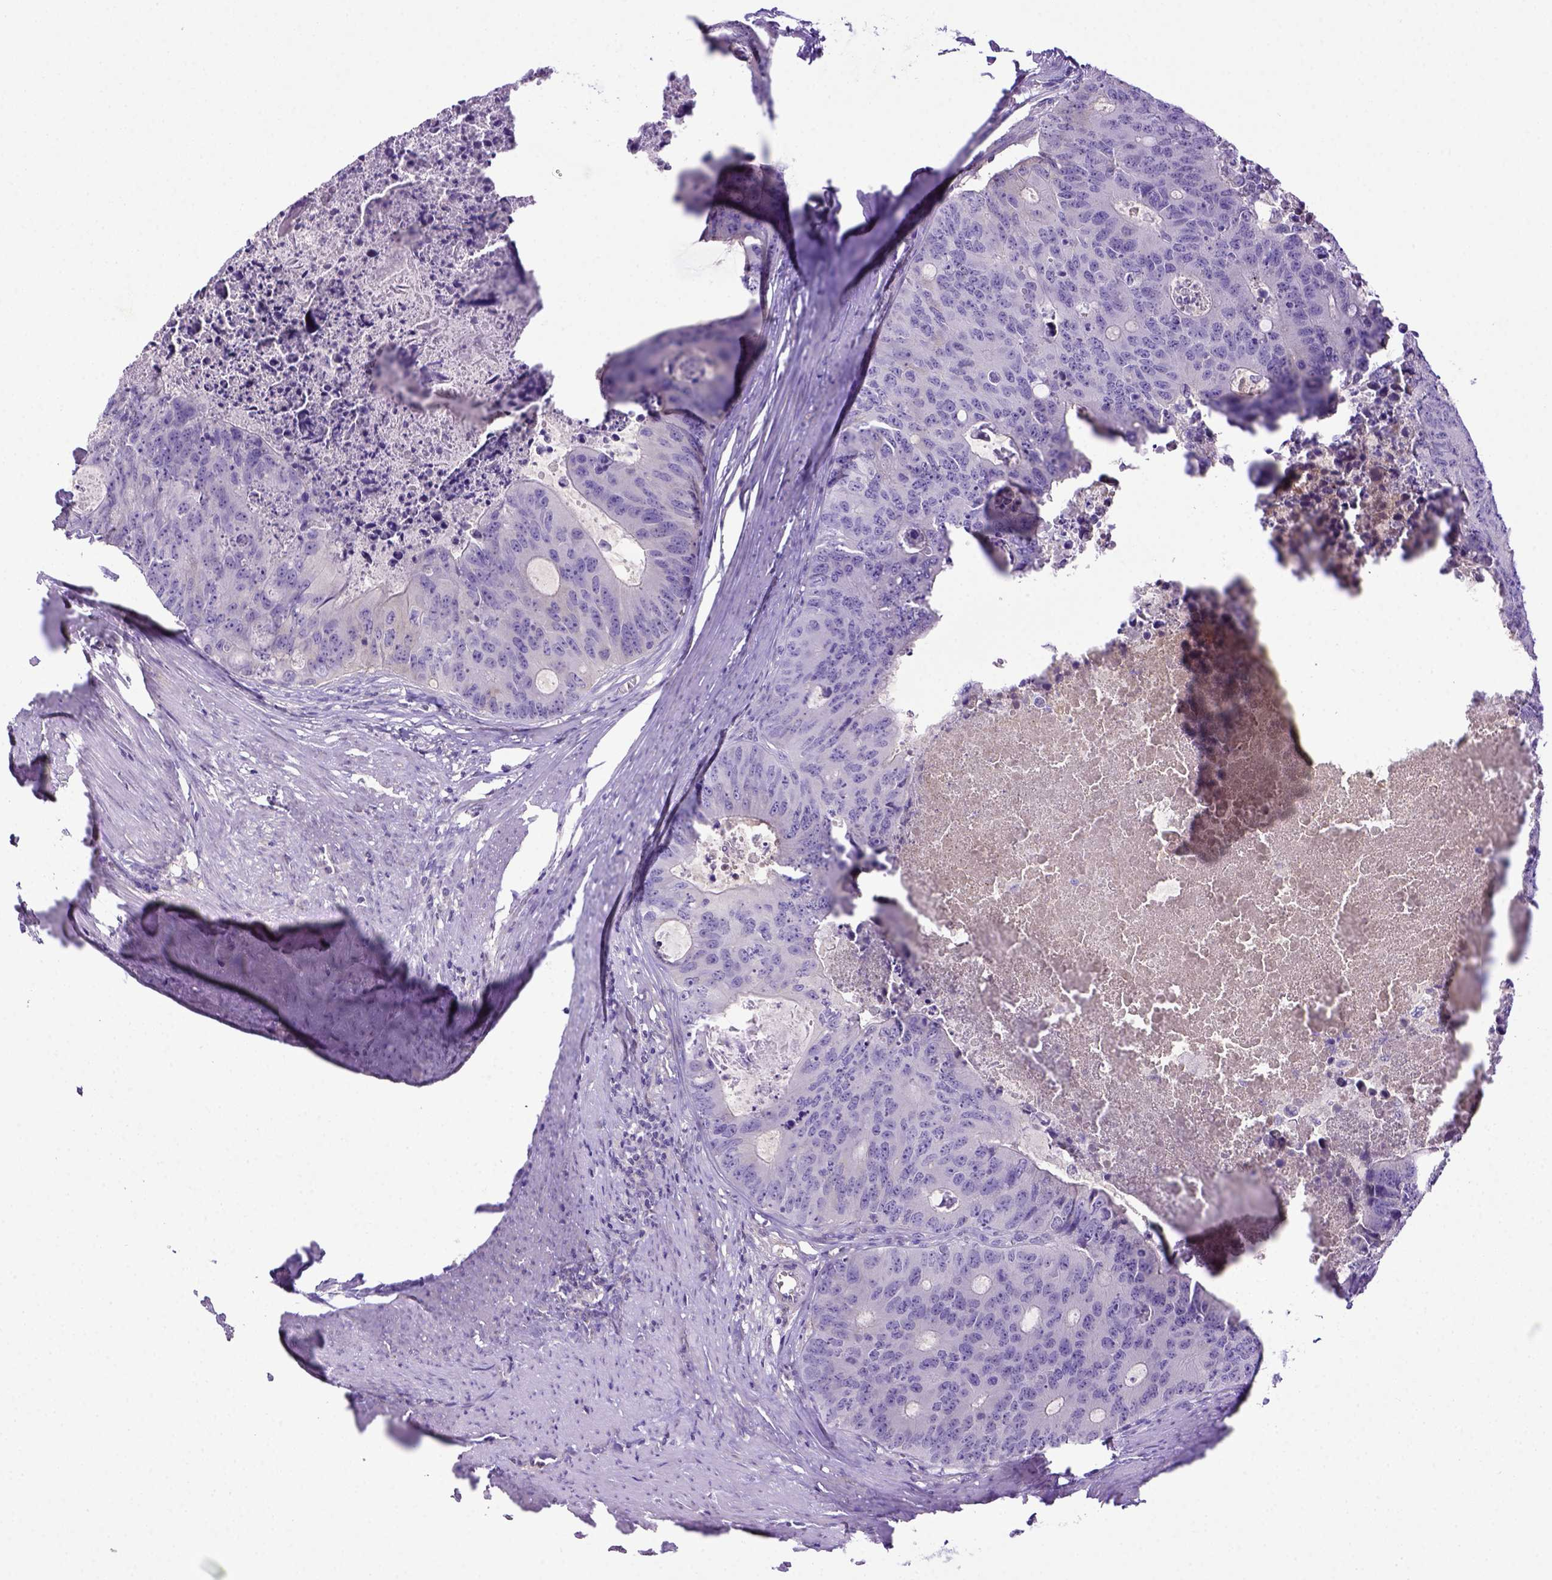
{"staining": {"intensity": "negative", "quantity": "none", "location": "none"}, "tissue": "colorectal cancer", "cell_type": "Tumor cells", "image_type": "cancer", "snomed": [{"axis": "morphology", "description": "Adenocarcinoma, NOS"}, {"axis": "topography", "description": "Colon"}], "caption": "High magnification brightfield microscopy of colorectal cancer (adenocarcinoma) stained with DAB (brown) and counterstained with hematoxylin (blue): tumor cells show no significant positivity.", "gene": "ITIH4", "patient": {"sex": "male", "age": 67}}